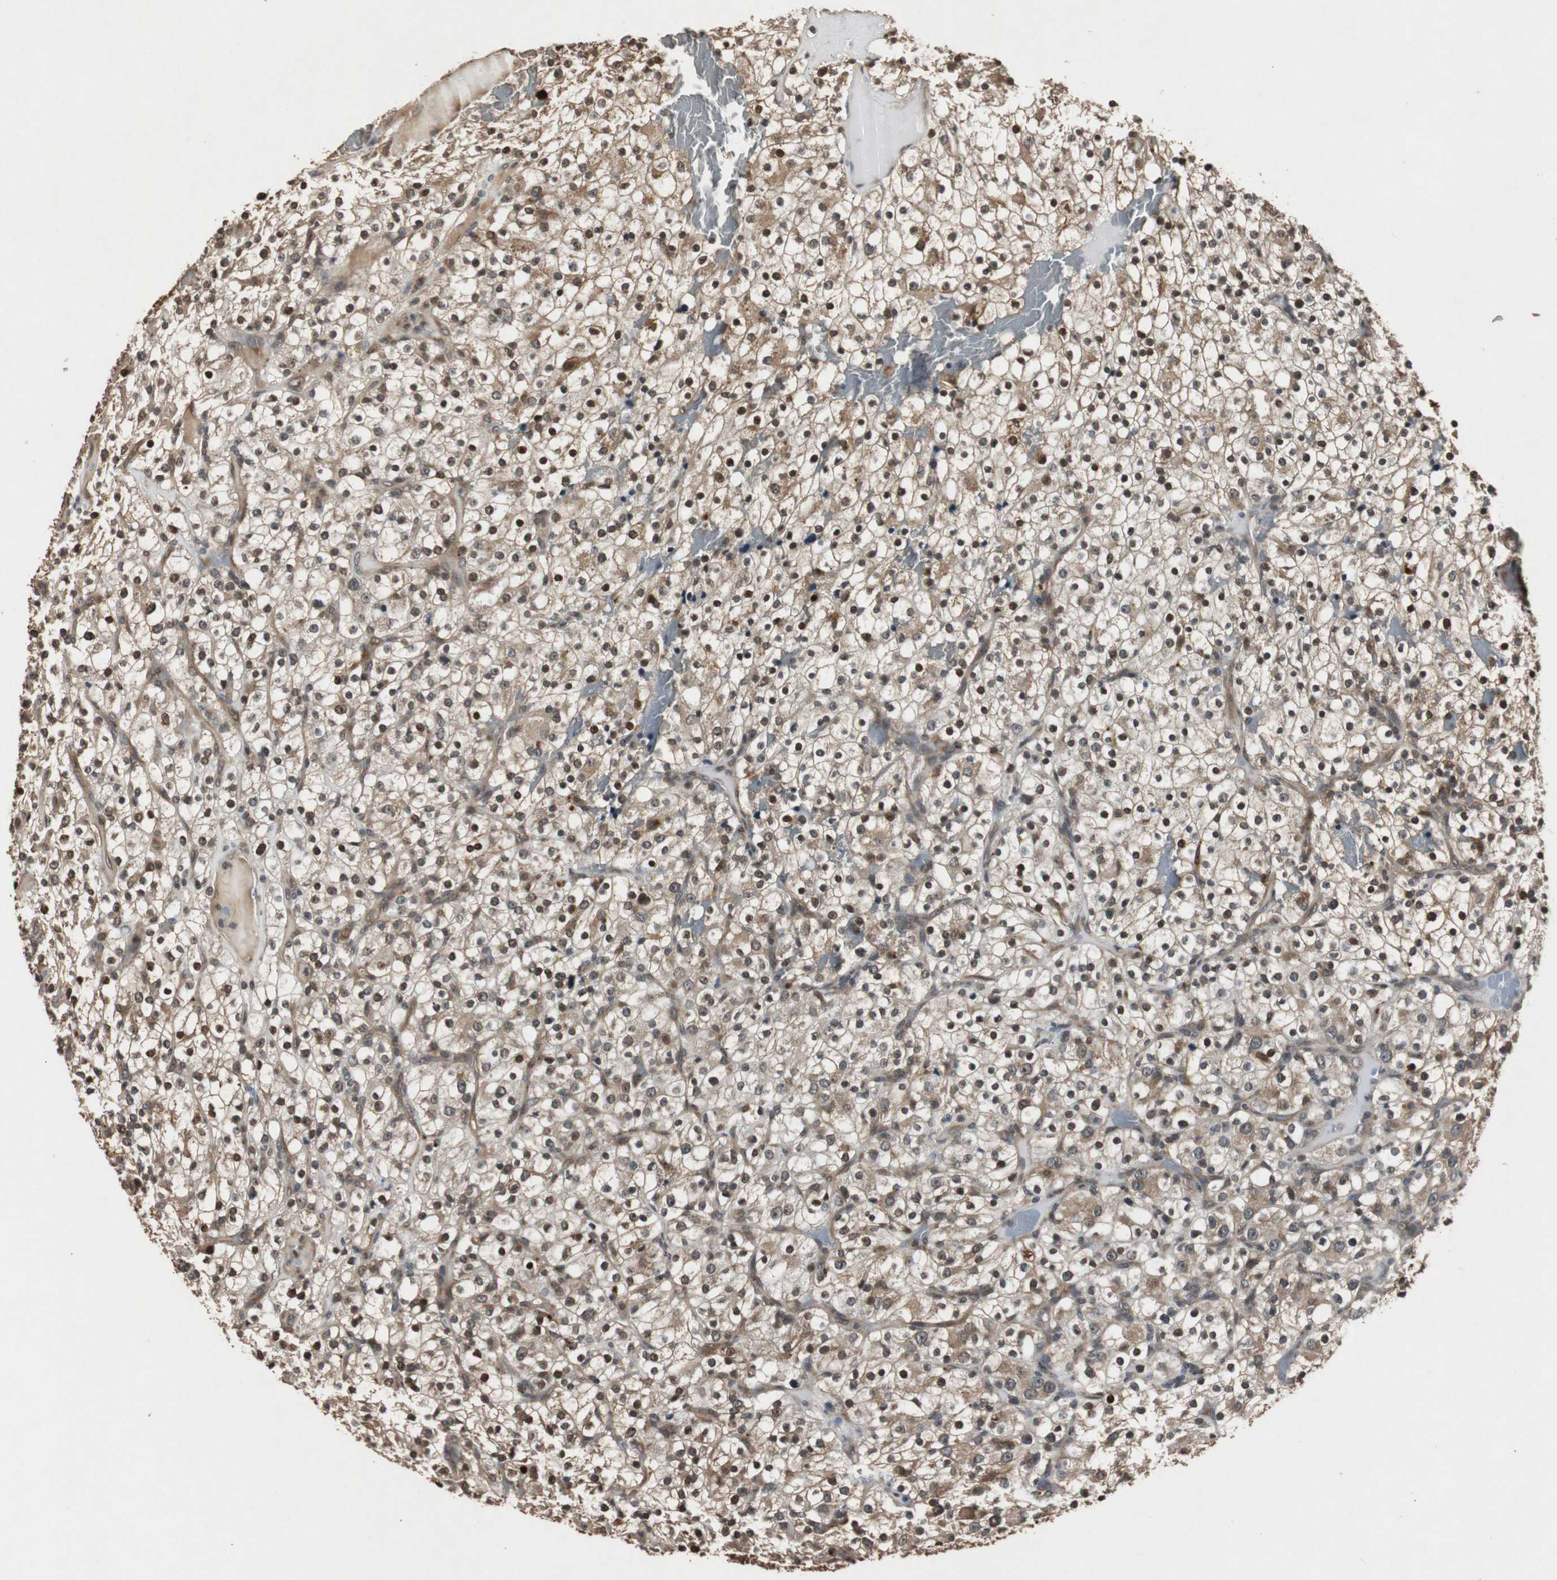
{"staining": {"intensity": "moderate", "quantity": ">75%", "location": "nuclear"}, "tissue": "renal cancer", "cell_type": "Tumor cells", "image_type": "cancer", "snomed": [{"axis": "morphology", "description": "Normal tissue, NOS"}, {"axis": "morphology", "description": "Adenocarcinoma, NOS"}, {"axis": "topography", "description": "Kidney"}], "caption": "Immunohistochemistry (IHC) micrograph of renal adenocarcinoma stained for a protein (brown), which displays medium levels of moderate nuclear staining in approximately >75% of tumor cells.", "gene": "SLIT2", "patient": {"sex": "female", "age": 72}}